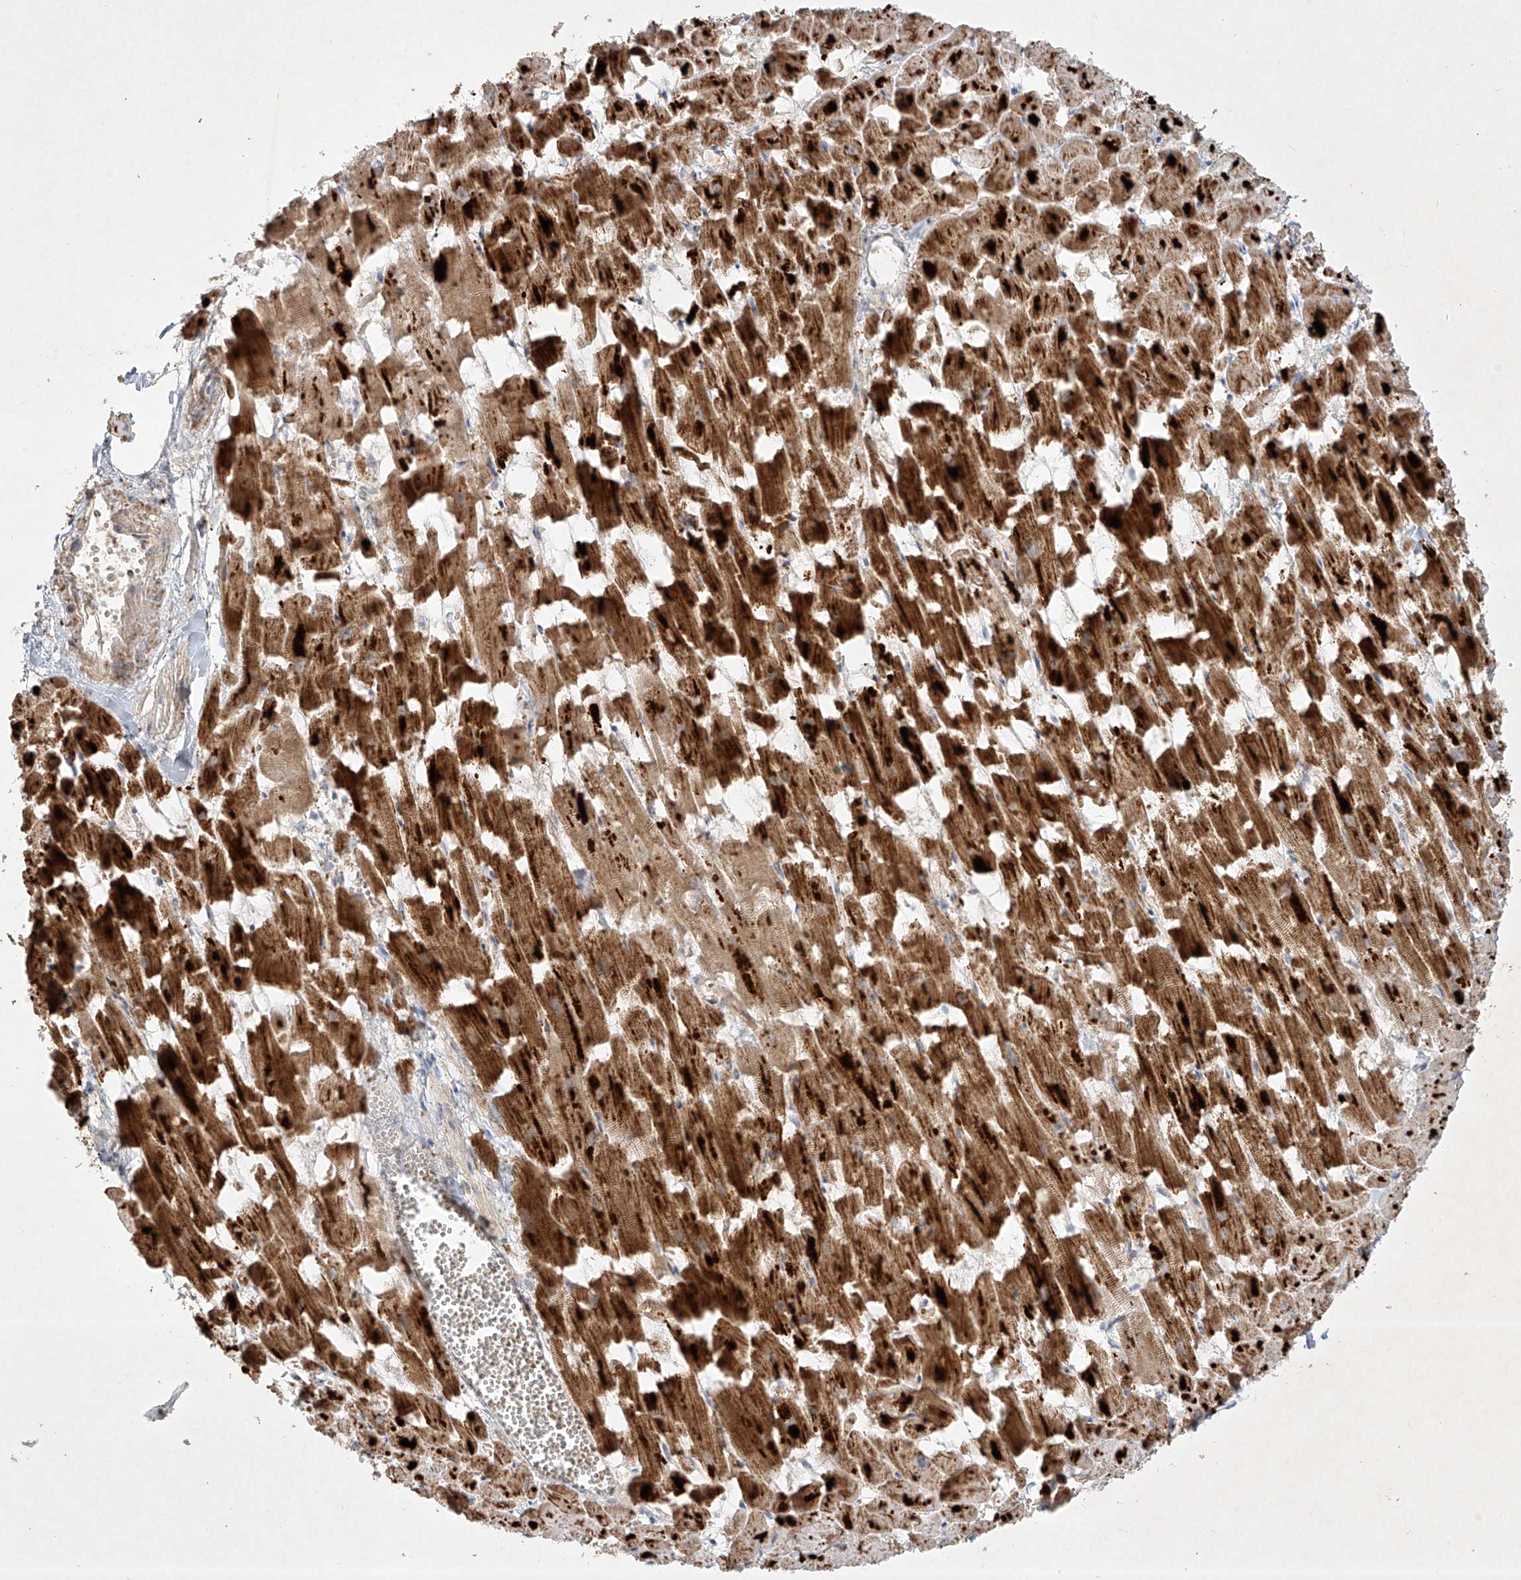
{"staining": {"intensity": "strong", "quantity": ">75%", "location": "cytoplasmic/membranous"}, "tissue": "heart muscle", "cell_type": "Cardiomyocytes", "image_type": "normal", "snomed": [{"axis": "morphology", "description": "Normal tissue, NOS"}, {"axis": "topography", "description": "Heart"}], "caption": "Immunohistochemistry of benign human heart muscle shows high levels of strong cytoplasmic/membranous positivity in approximately >75% of cardiomyocytes. (Stains: DAB in brown, nuclei in blue, Microscopy: brightfield microscopy at high magnification).", "gene": "KPNA7", "patient": {"sex": "female", "age": 64}}